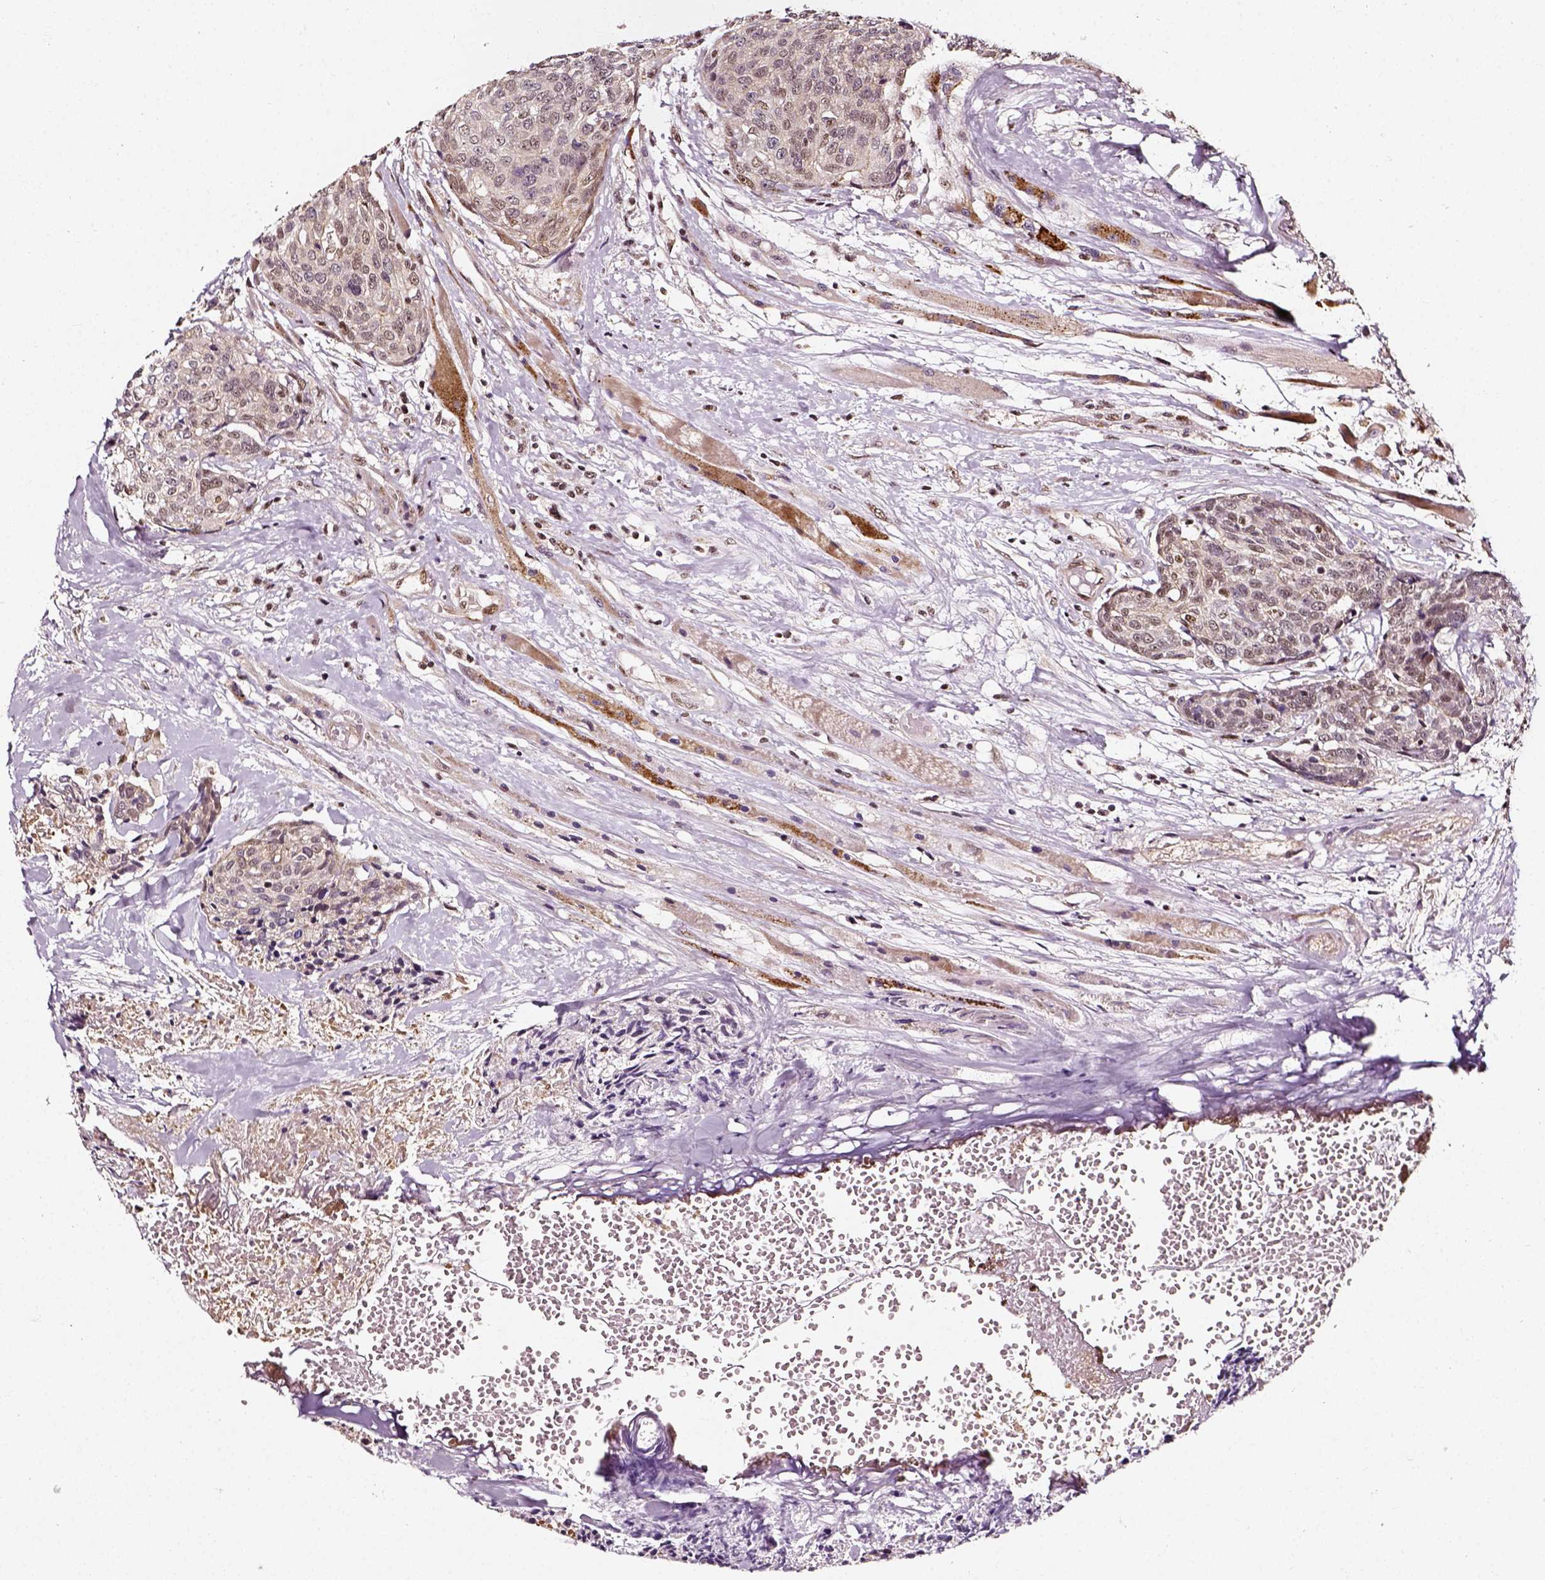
{"staining": {"intensity": "weak", "quantity": "25%-75%", "location": "nuclear"}, "tissue": "head and neck cancer", "cell_type": "Tumor cells", "image_type": "cancer", "snomed": [{"axis": "morphology", "description": "Squamous cell carcinoma, NOS"}, {"axis": "topography", "description": "Oral tissue"}, {"axis": "topography", "description": "Head-Neck"}], "caption": "Brown immunohistochemical staining in head and neck squamous cell carcinoma demonstrates weak nuclear expression in approximately 25%-75% of tumor cells.", "gene": "NACC1", "patient": {"sex": "male", "age": 64}}